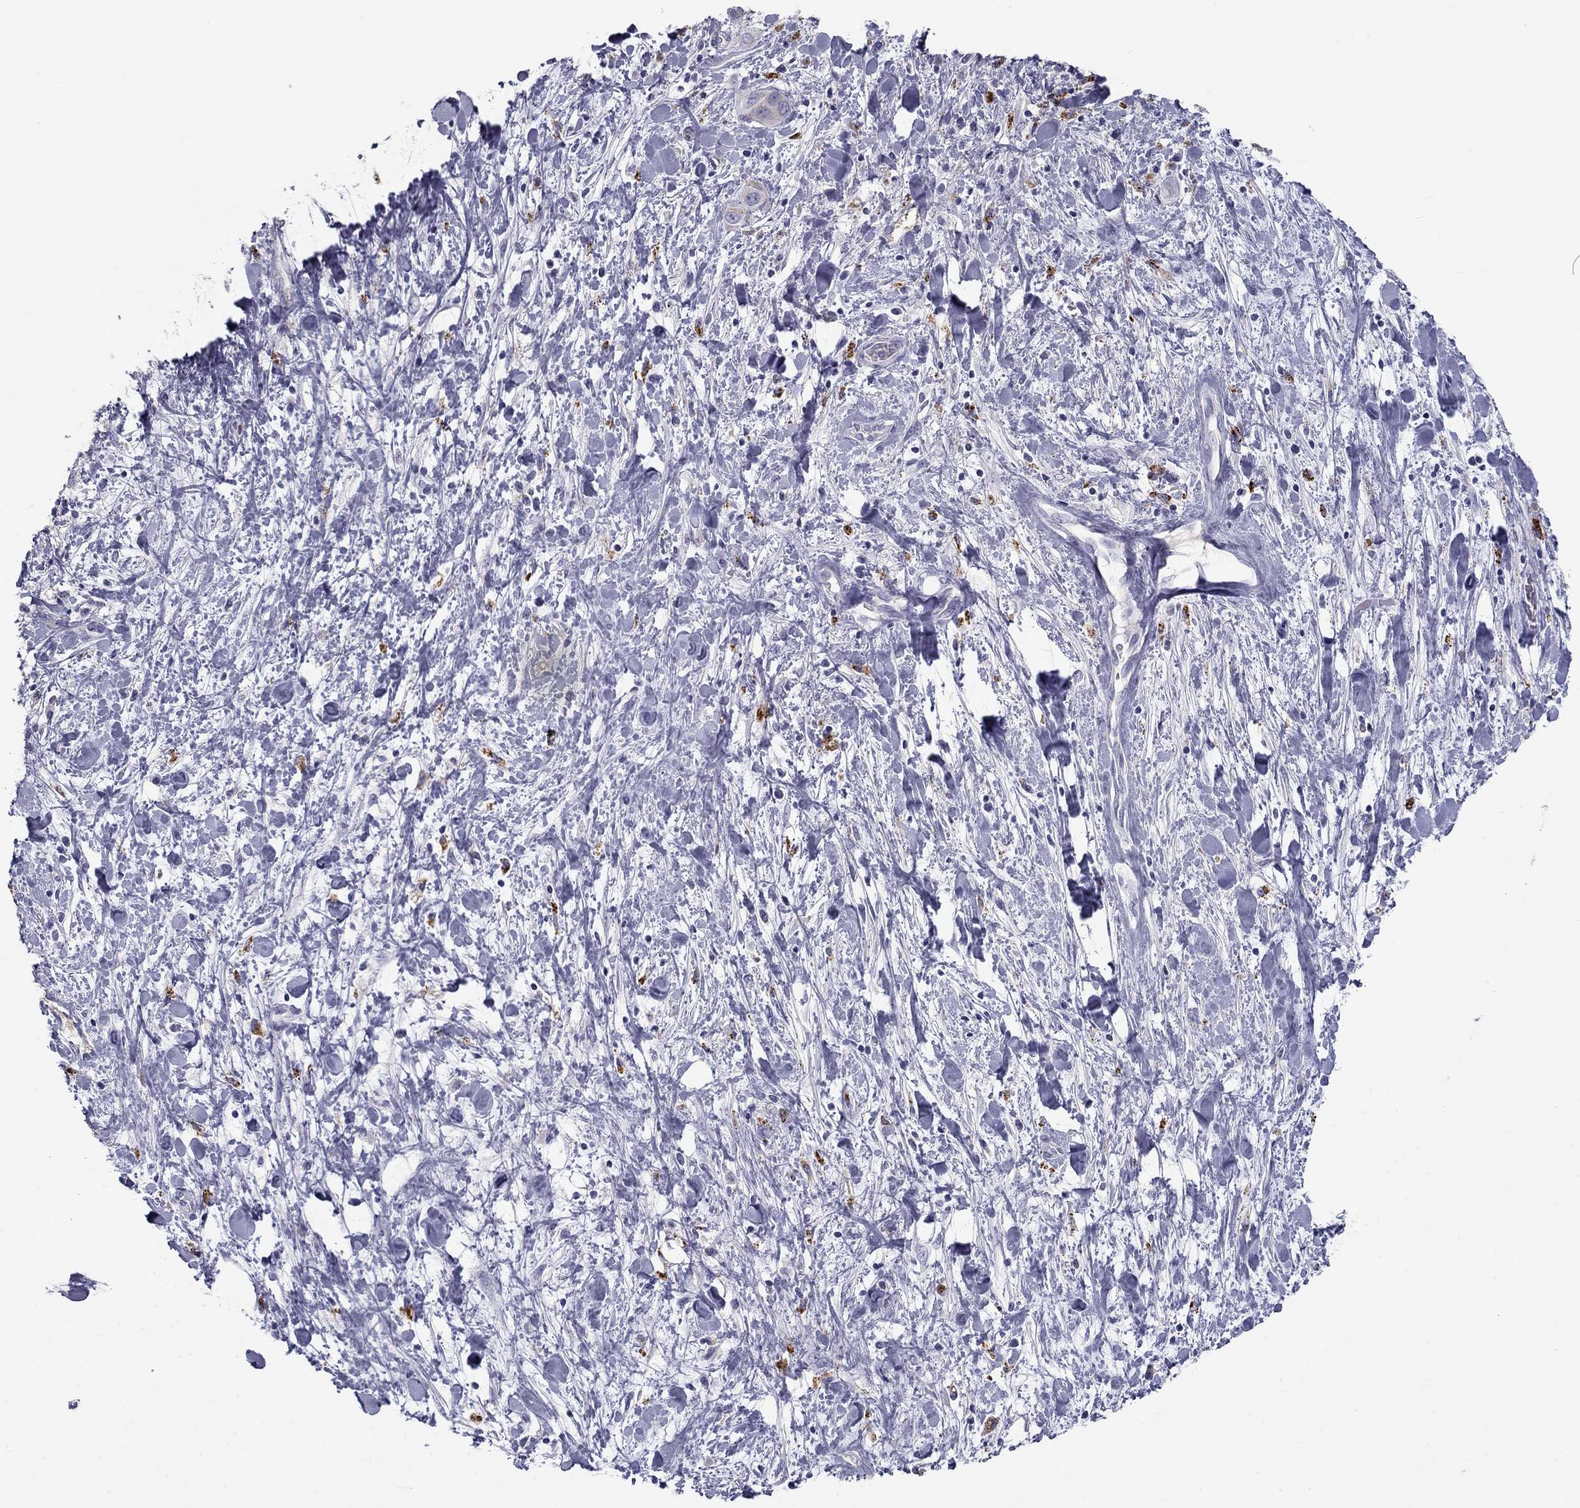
{"staining": {"intensity": "moderate", "quantity": ">75%", "location": "cytoplasmic/membranous"}, "tissue": "liver cancer", "cell_type": "Tumor cells", "image_type": "cancer", "snomed": [{"axis": "morphology", "description": "Cholangiocarcinoma"}, {"axis": "topography", "description": "Liver"}], "caption": "Immunohistochemistry (IHC) of human liver cancer (cholangiocarcinoma) exhibits medium levels of moderate cytoplasmic/membranous expression in approximately >75% of tumor cells.", "gene": "CLPSL2", "patient": {"sex": "female", "age": 52}}